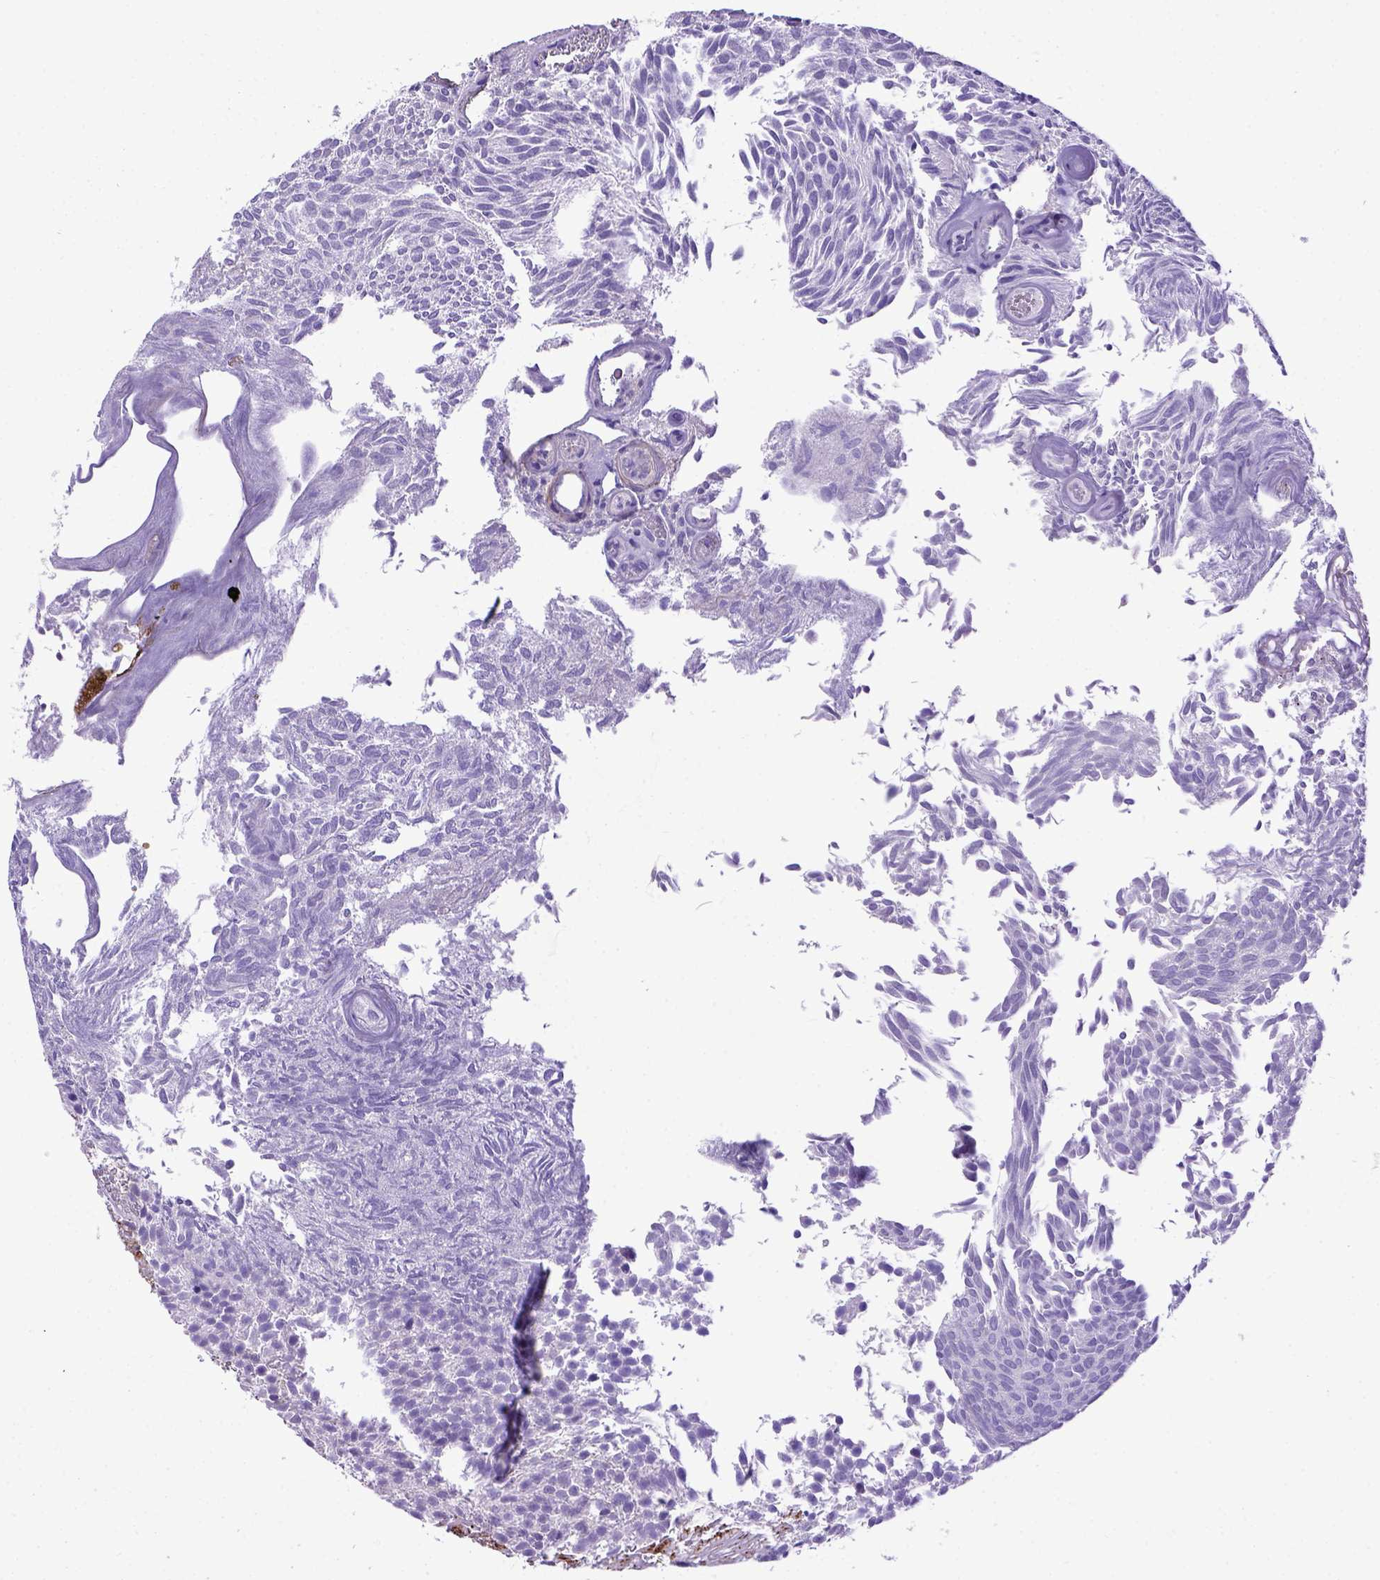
{"staining": {"intensity": "negative", "quantity": "none", "location": "none"}, "tissue": "urothelial cancer", "cell_type": "Tumor cells", "image_type": "cancer", "snomed": [{"axis": "morphology", "description": "Urothelial carcinoma, Low grade"}, {"axis": "topography", "description": "Urinary bladder"}], "caption": "A high-resolution photomicrograph shows immunohistochemistry (IHC) staining of urothelial carcinoma (low-grade), which displays no significant staining in tumor cells.", "gene": "ADAM12", "patient": {"sex": "male", "age": 77}}